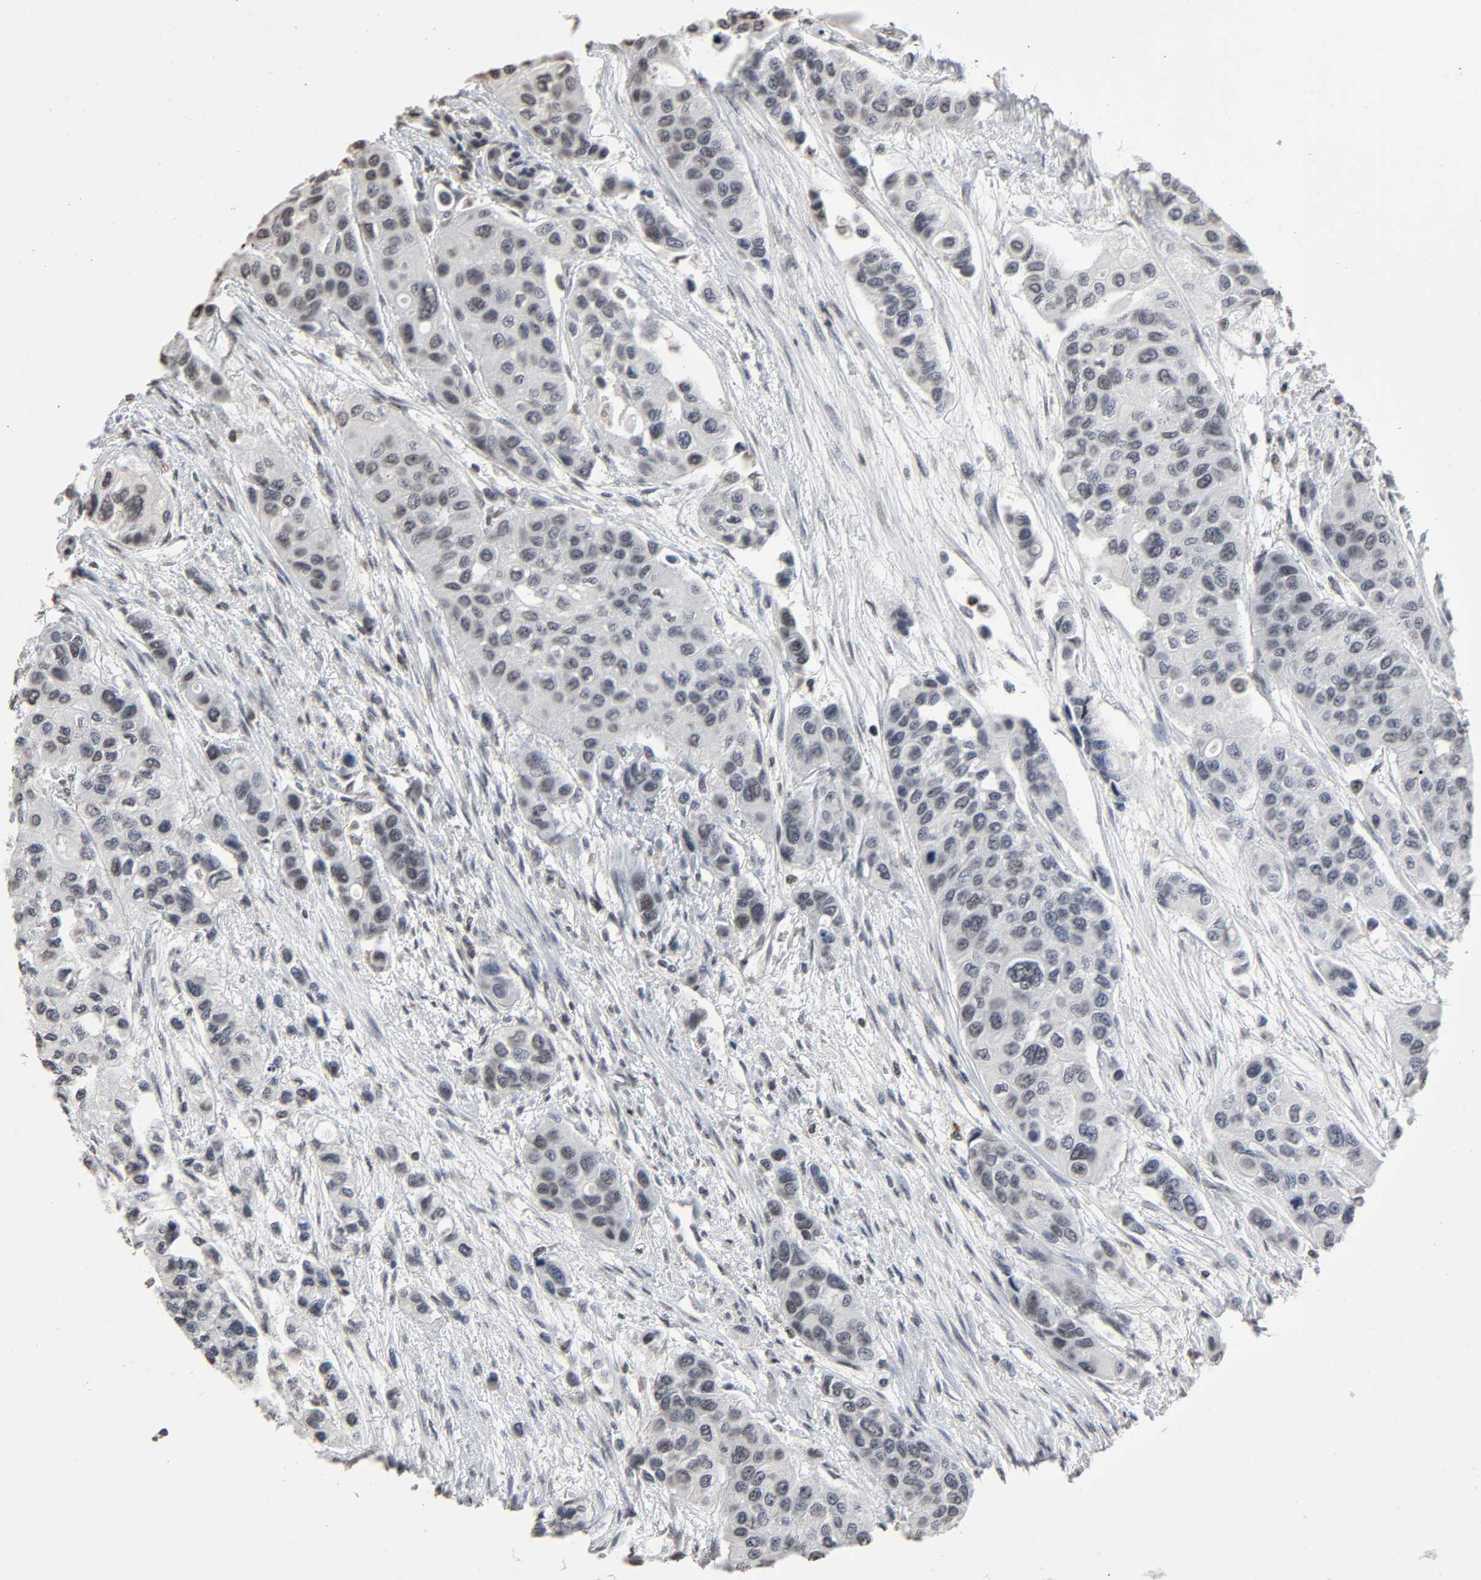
{"staining": {"intensity": "negative", "quantity": "none", "location": "none"}, "tissue": "urothelial cancer", "cell_type": "Tumor cells", "image_type": "cancer", "snomed": [{"axis": "morphology", "description": "Urothelial carcinoma, High grade"}, {"axis": "topography", "description": "Urinary bladder"}], "caption": "Tumor cells show no significant expression in urothelial cancer.", "gene": "STK4", "patient": {"sex": "female", "age": 56}}